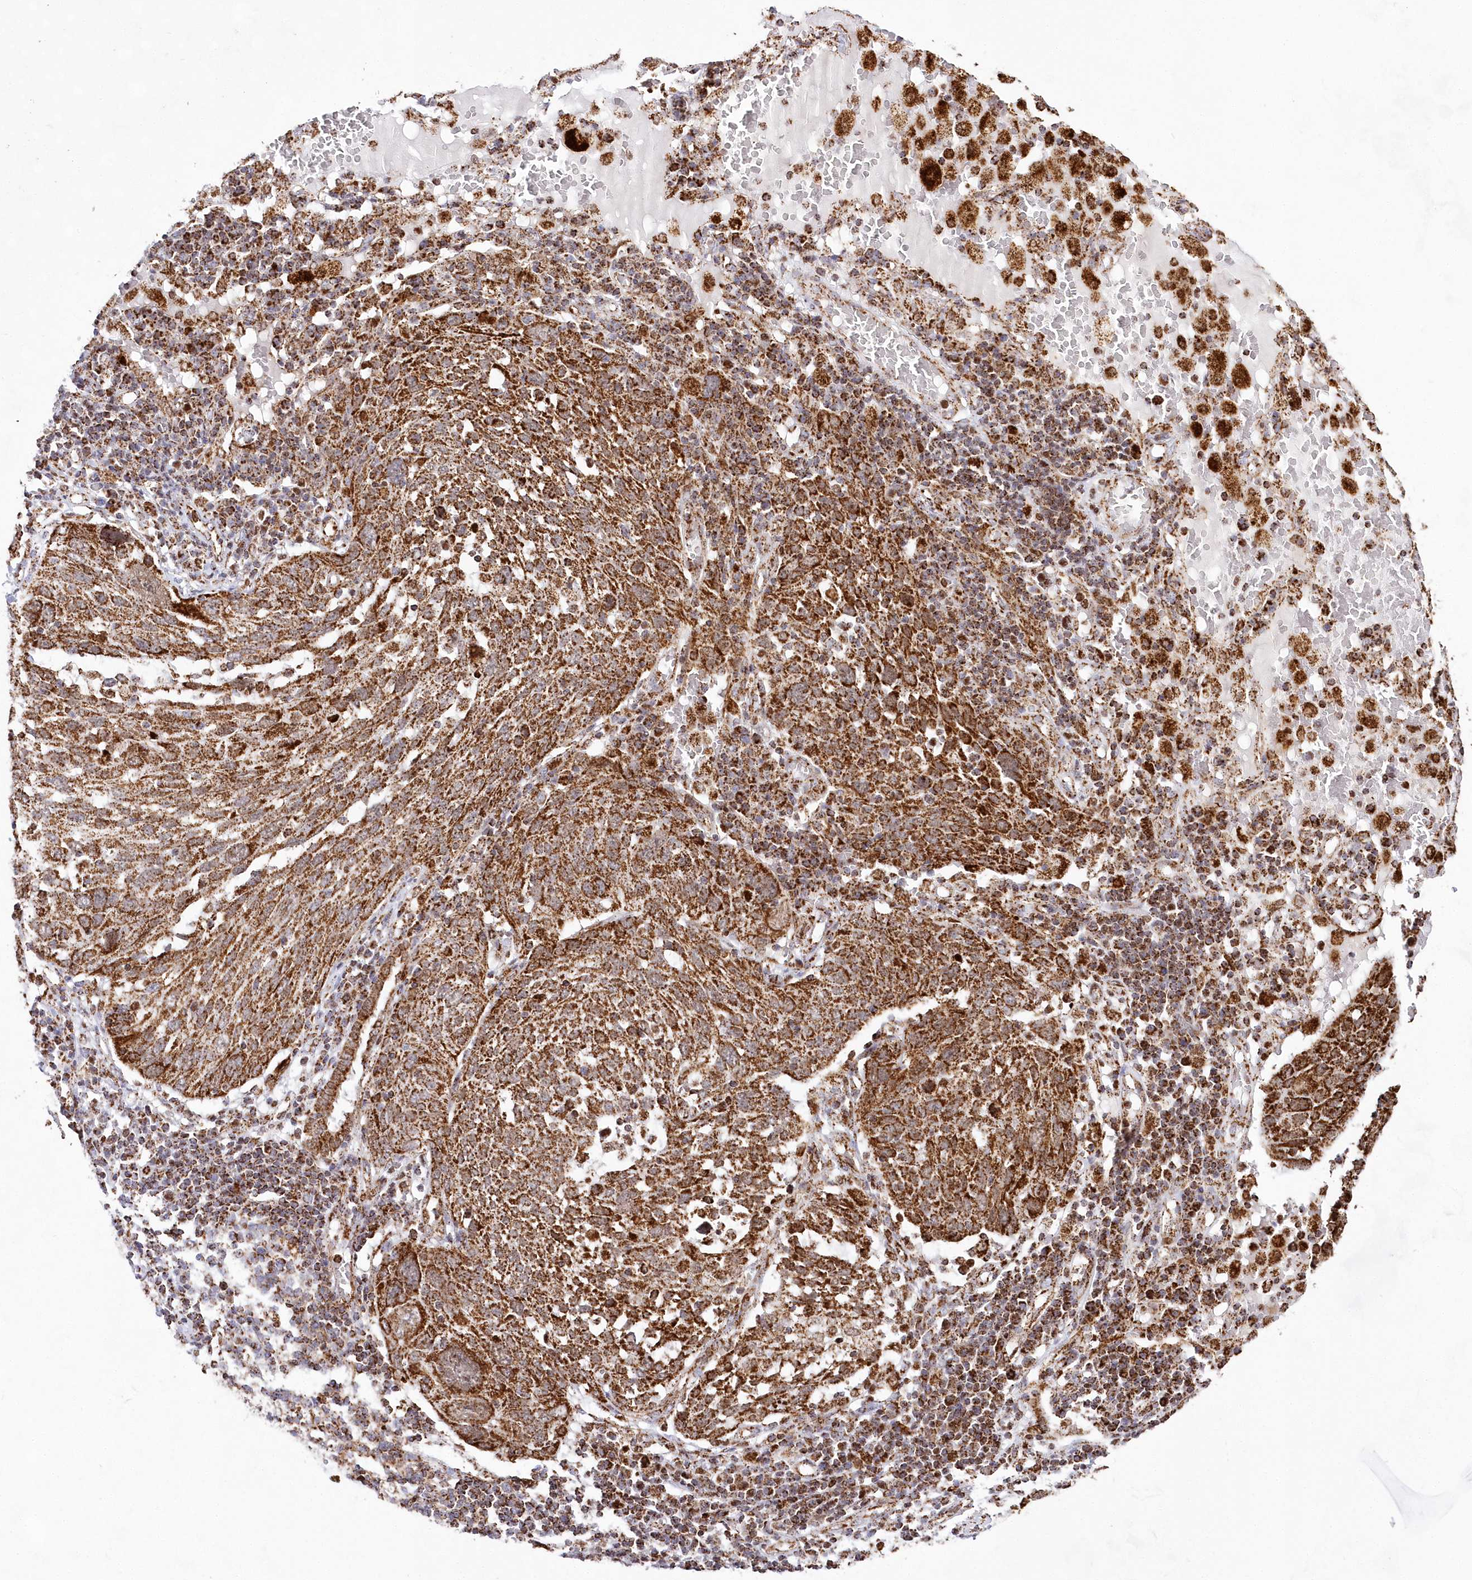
{"staining": {"intensity": "moderate", "quantity": ">75%", "location": "cytoplasmic/membranous"}, "tissue": "lung cancer", "cell_type": "Tumor cells", "image_type": "cancer", "snomed": [{"axis": "morphology", "description": "Squamous cell carcinoma, NOS"}, {"axis": "topography", "description": "Lung"}], "caption": "A photomicrograph of squamous cell carcinoma (lung) stained for a protein shows moderate cytoplasmic/membranous brown staining in tumor cells.", "gene": "HADHB", "patient": {"sex": "male", "age": 65}}